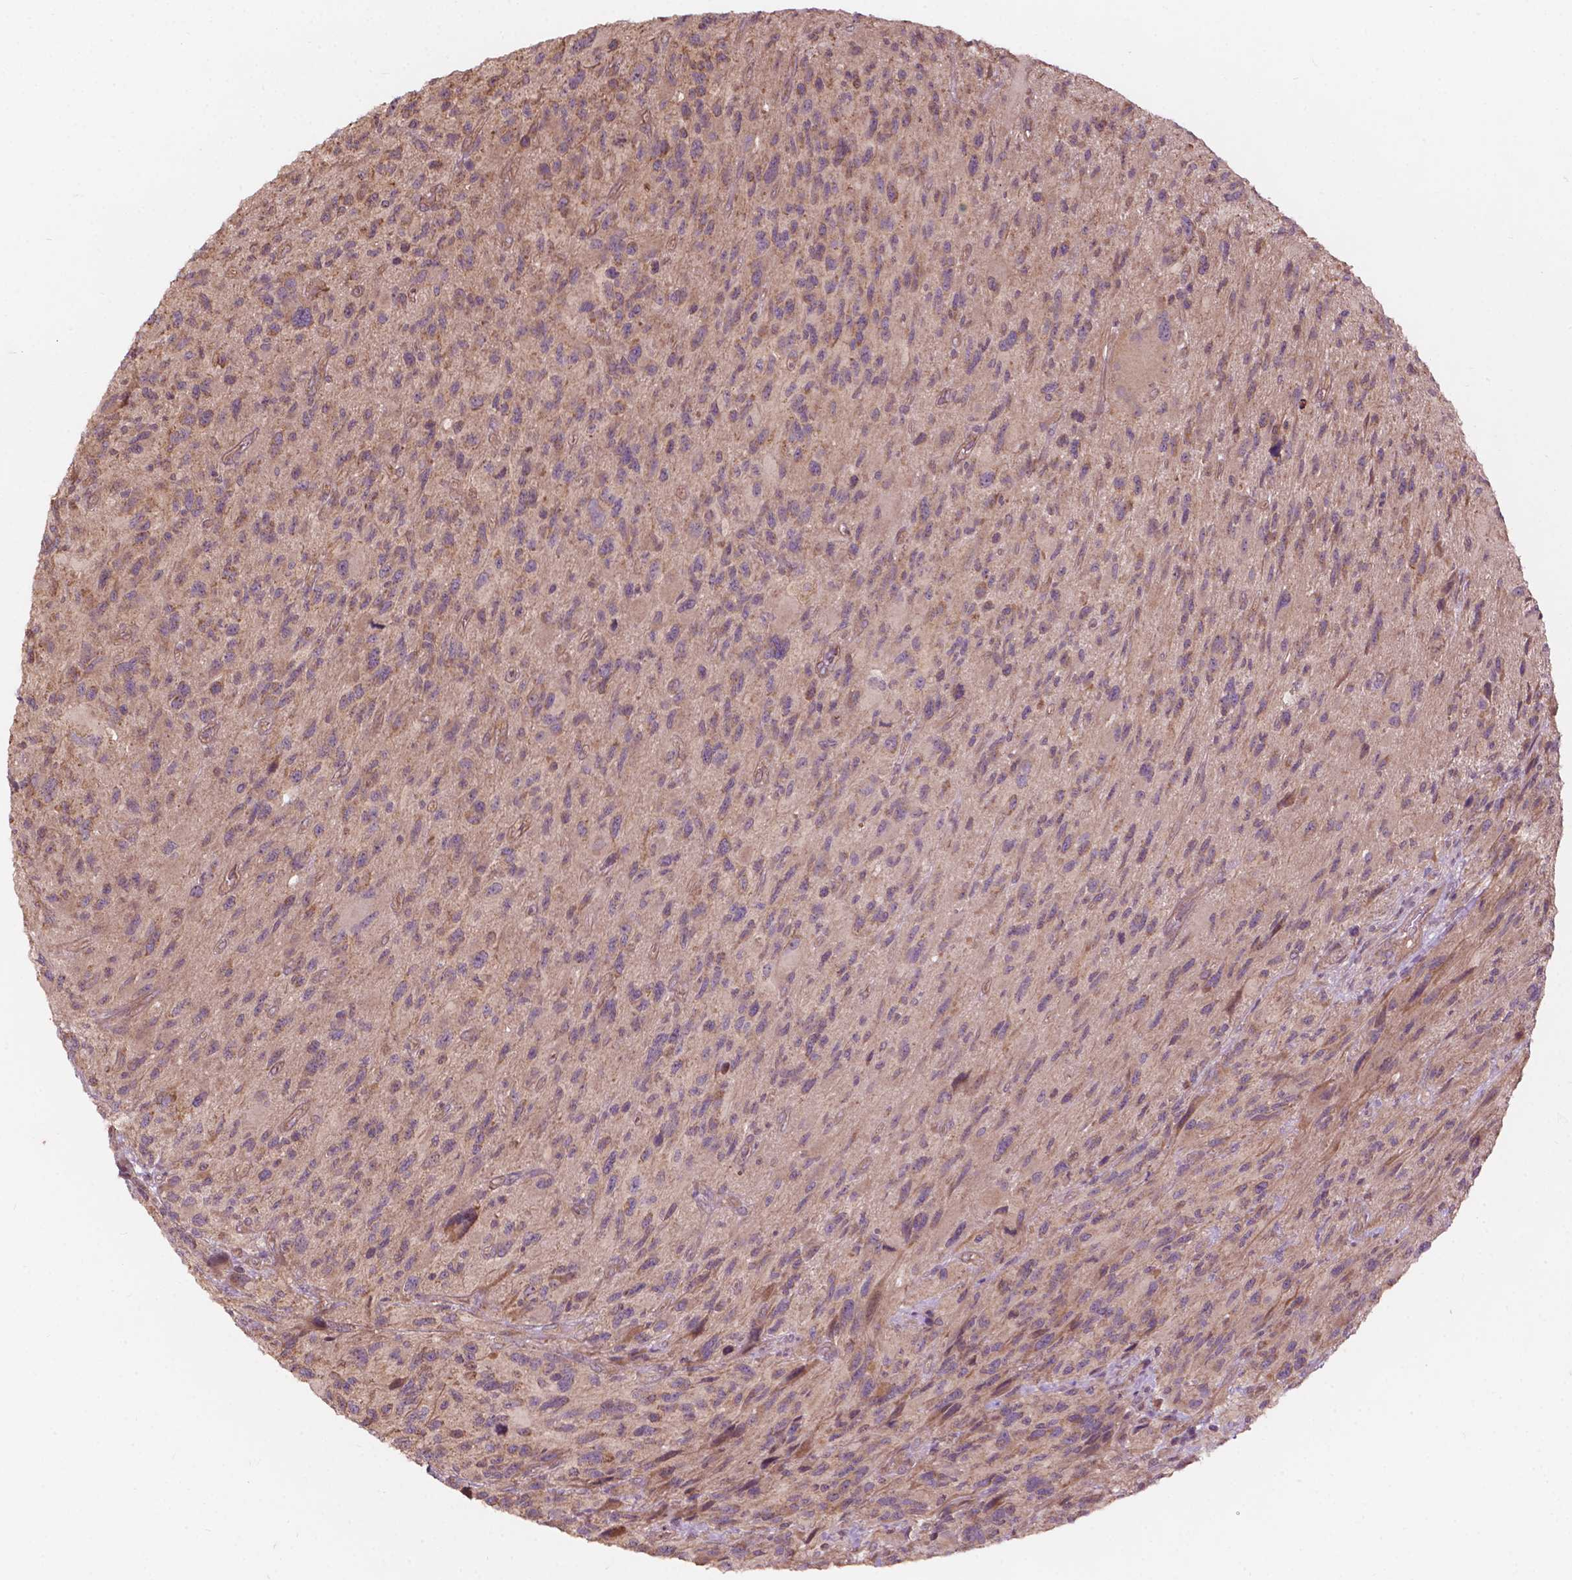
{"staining": {"intensity": "weak", "quantity": "<25%", "location": "cytoplasmic/membranous"}, "tissue": "glioma", "cell_type": "Tumor cells", "image_type": "cancer", "snomed": [{"axis": "morphology", "description": "Glioma, malignant, NOS"}, {"axis": "morphology", "description": "Glioma, malignant, High grade"}, {"axis": "topography", "description": "Brain"}], "caption": "Immunohistochemical staining of human malignant high-grade glioma demonstrates no significant positivity in tumor cells.", "gene": "CDC42BPA", "patient": {"sex": "female", "age": 71}}